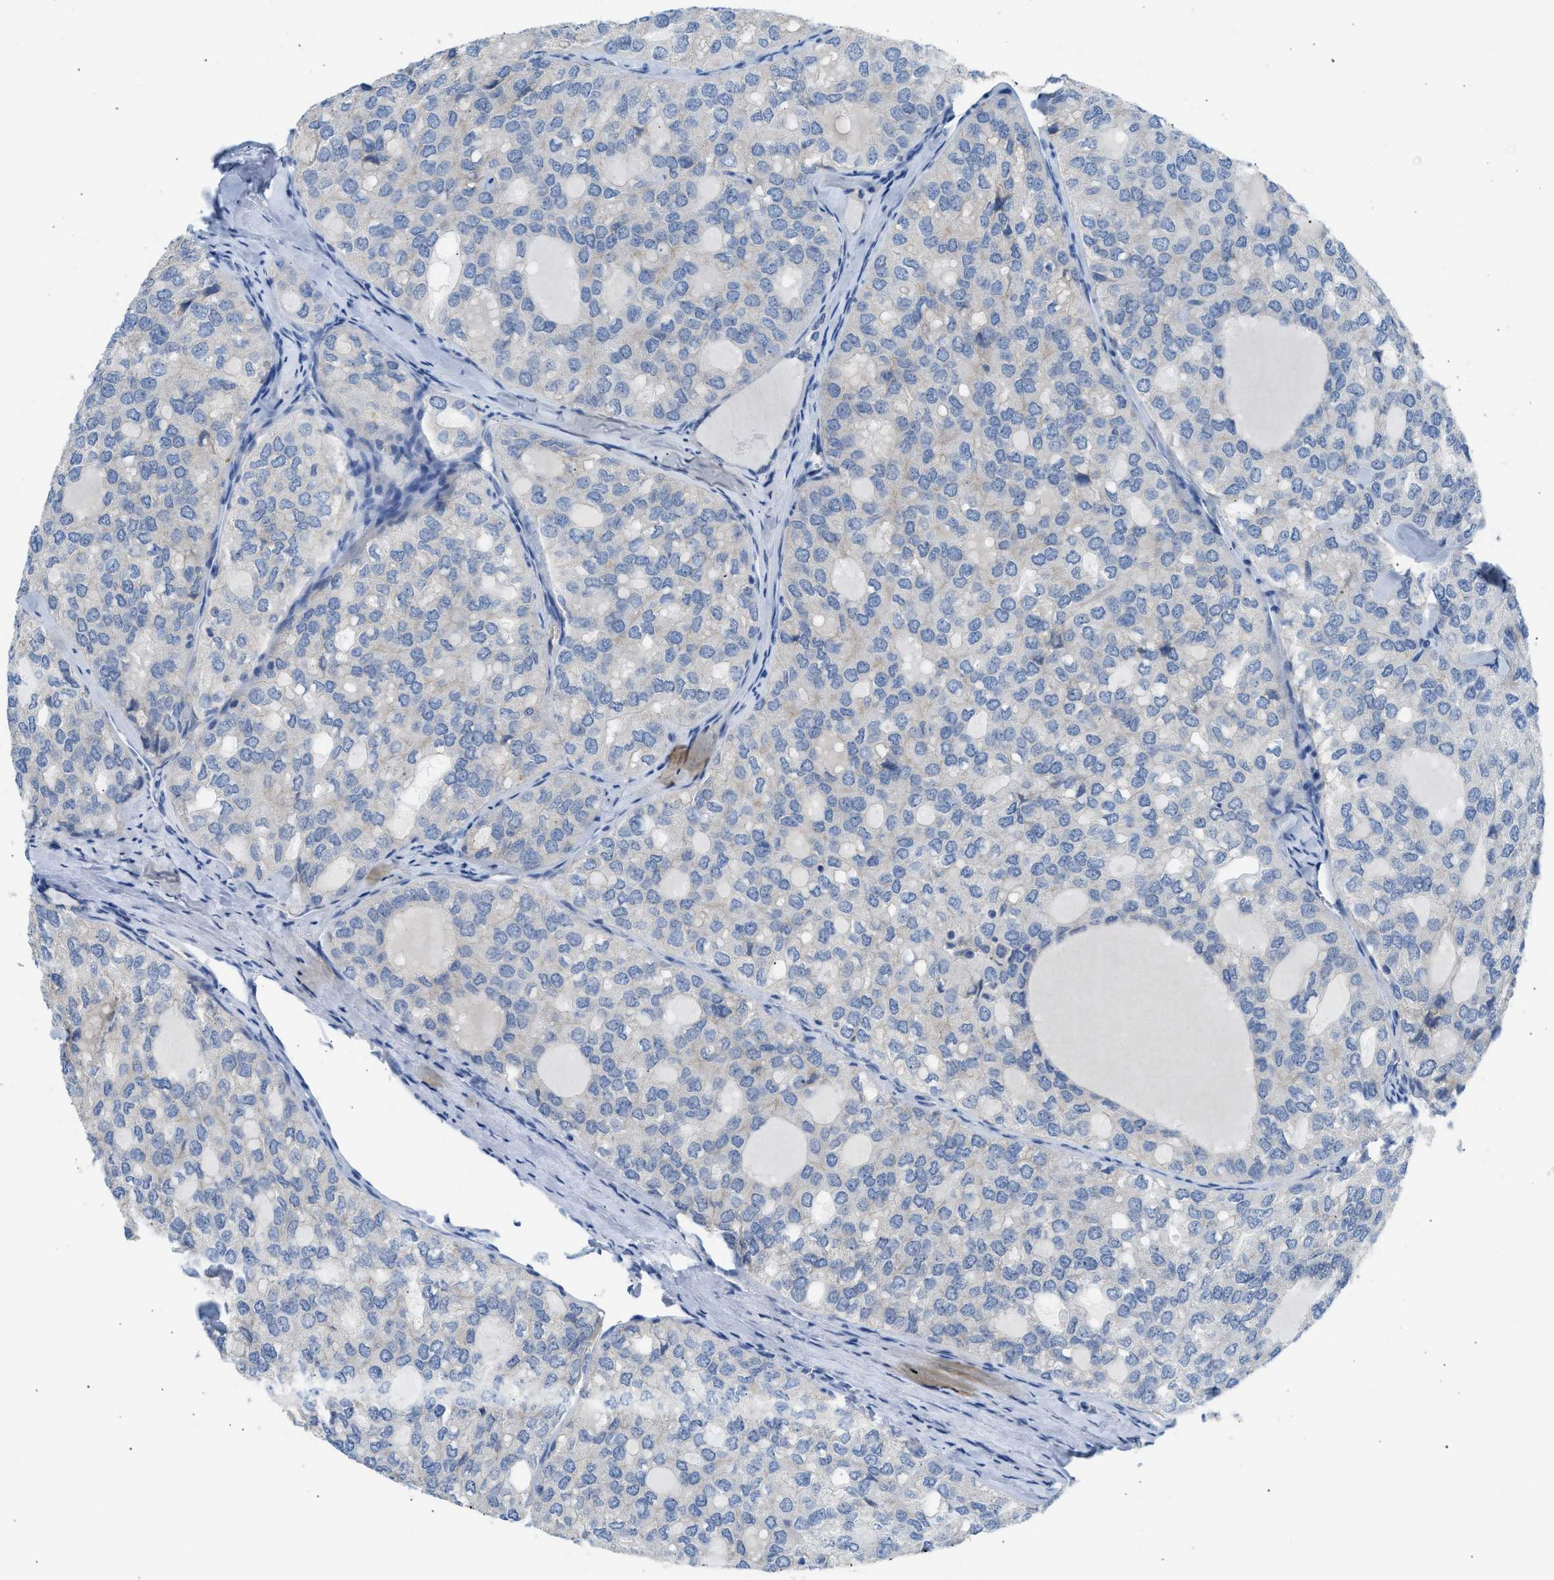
{"staining": {"intensity": "negative", "quantity": "none", "location": "none"}, "tissue": "thyroid cancer", "cell_type": "Tumor cells", "image_type": "cancer", "snomed": [{"axis": "morphology", "description": "Follicular adenoma carcinoma, NOS"}, {"axis": "topography", "description": "Thyroid gland"}], "caption": "Micrograph shows no significant protein staining in tumor cells of thyroid follicular adenoma carcinoma.", "gene": "ERBB2", "patient": {"sex": "male", "age": 75}}